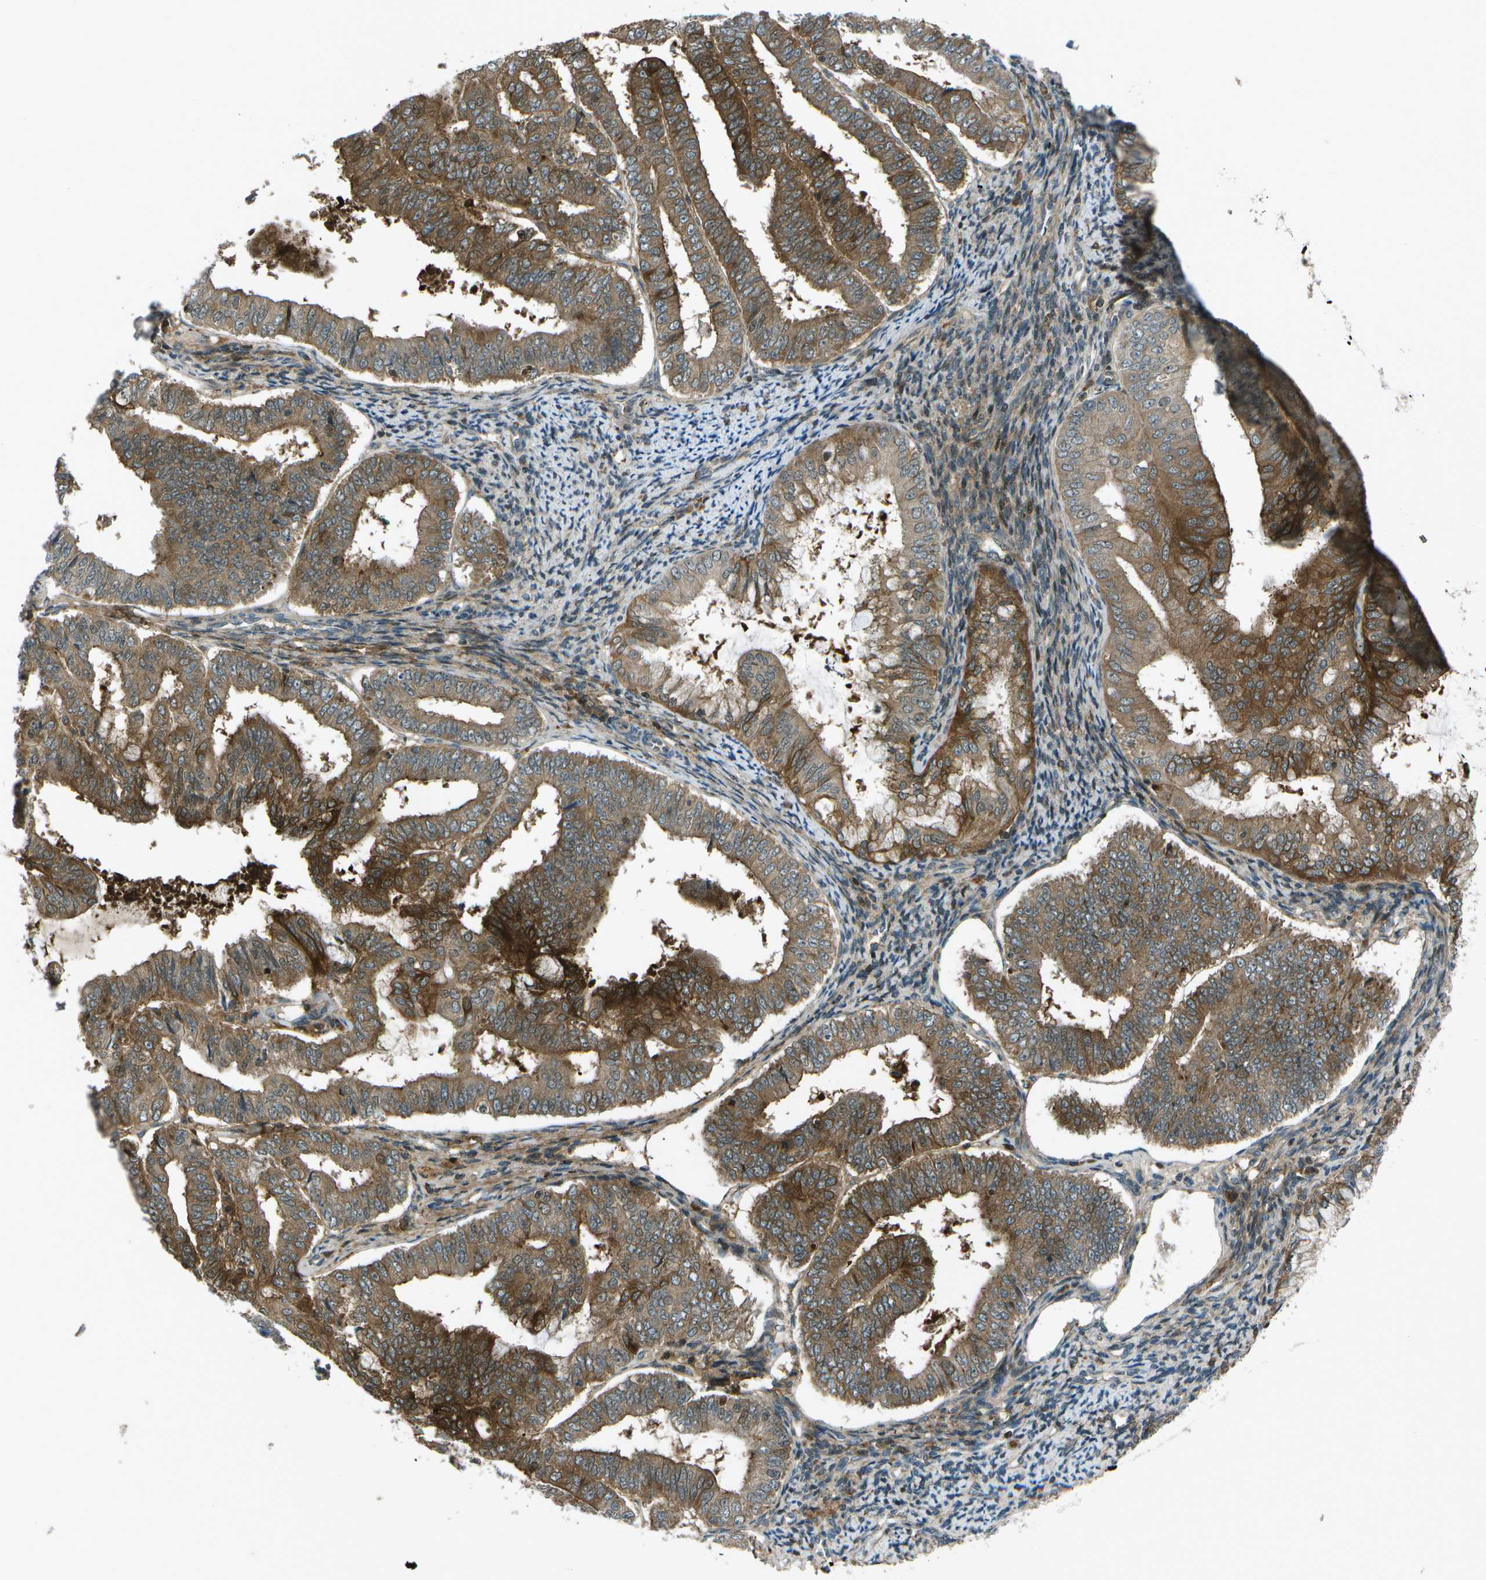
{"staining": {"intensity": "strong", "quantity": ">75%", "location": "cytoplasmic/membranous"}, "tissue": "endometrial cancer", "cell_type": "Tumor cells", "image_type": "cancer", "snomed": [{"axis": "morphology", "description": "Adenocarcinoma, NOS"}, {"axis": "topography", "description": "Endometrium"}], "caption": "Strong cytoplasmic/membranous staining for a protein is present in approximately >75% of tumor cells of endometrial adenocarcinoma using IHC.", "gene": "TMEM19", "patient": {"sex": "female", "age": 63}}